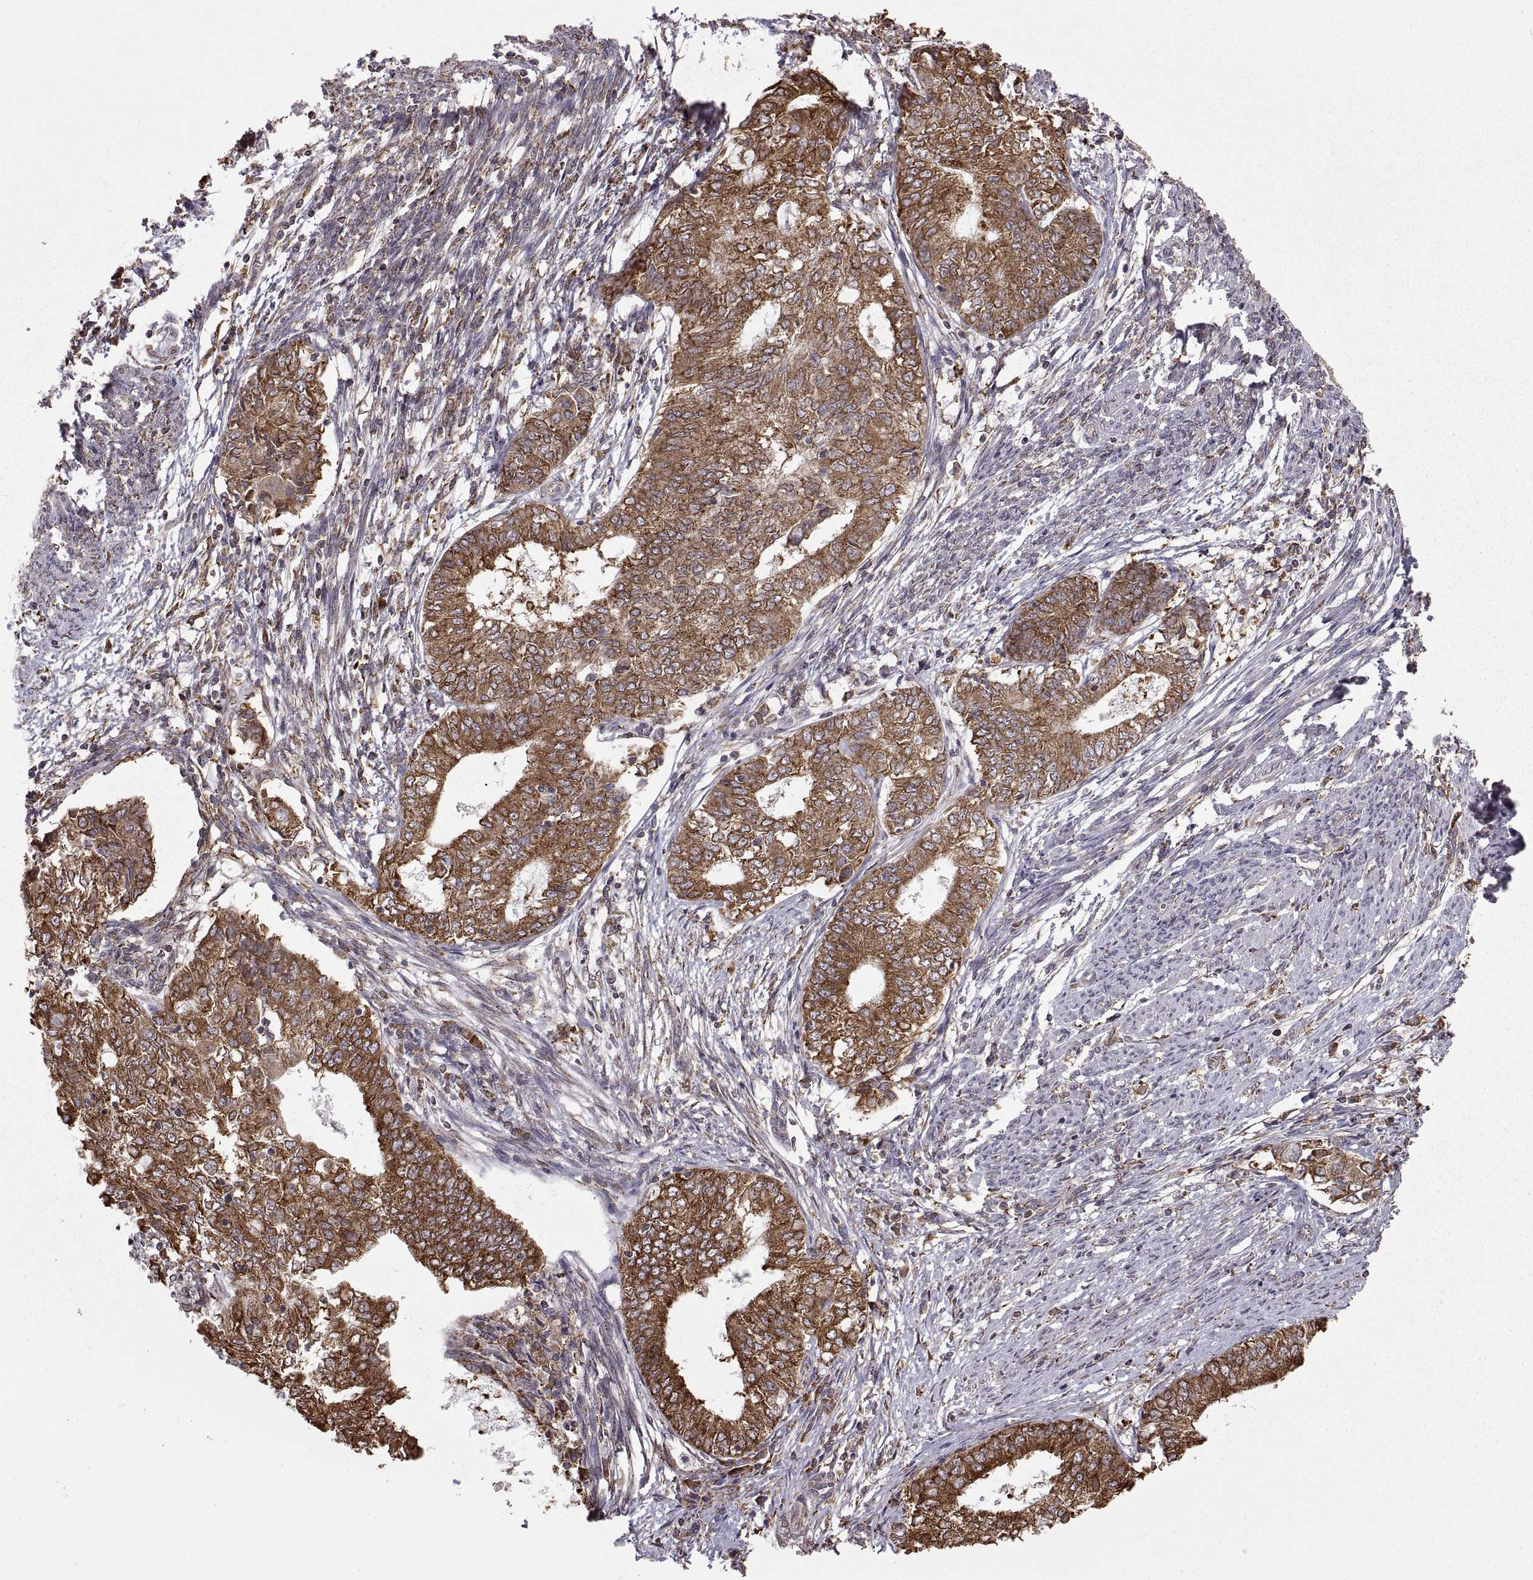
{"staining": {"intensity": "strong", "quantity": "25%-75%", "location": "cytoplasmic/membranous"}, "tissue": "endometrial cancer", "cell_type": "Tumor cells", "image_type": "cancer", "snomed": [{"axis": "morphology", "description": "Adenocarcinoma, NOS"}, {"axis": "topography", "description": "Endometrium"}], "caption": "Endometrial cancer was stained to show a protein in brown. There is high levels of strong cytoplasmic/membranous positivity in approximately 25%-75% of tumor cells.", "gene": "PDIA3", "patient": {"sex": "female", "age": 62}}